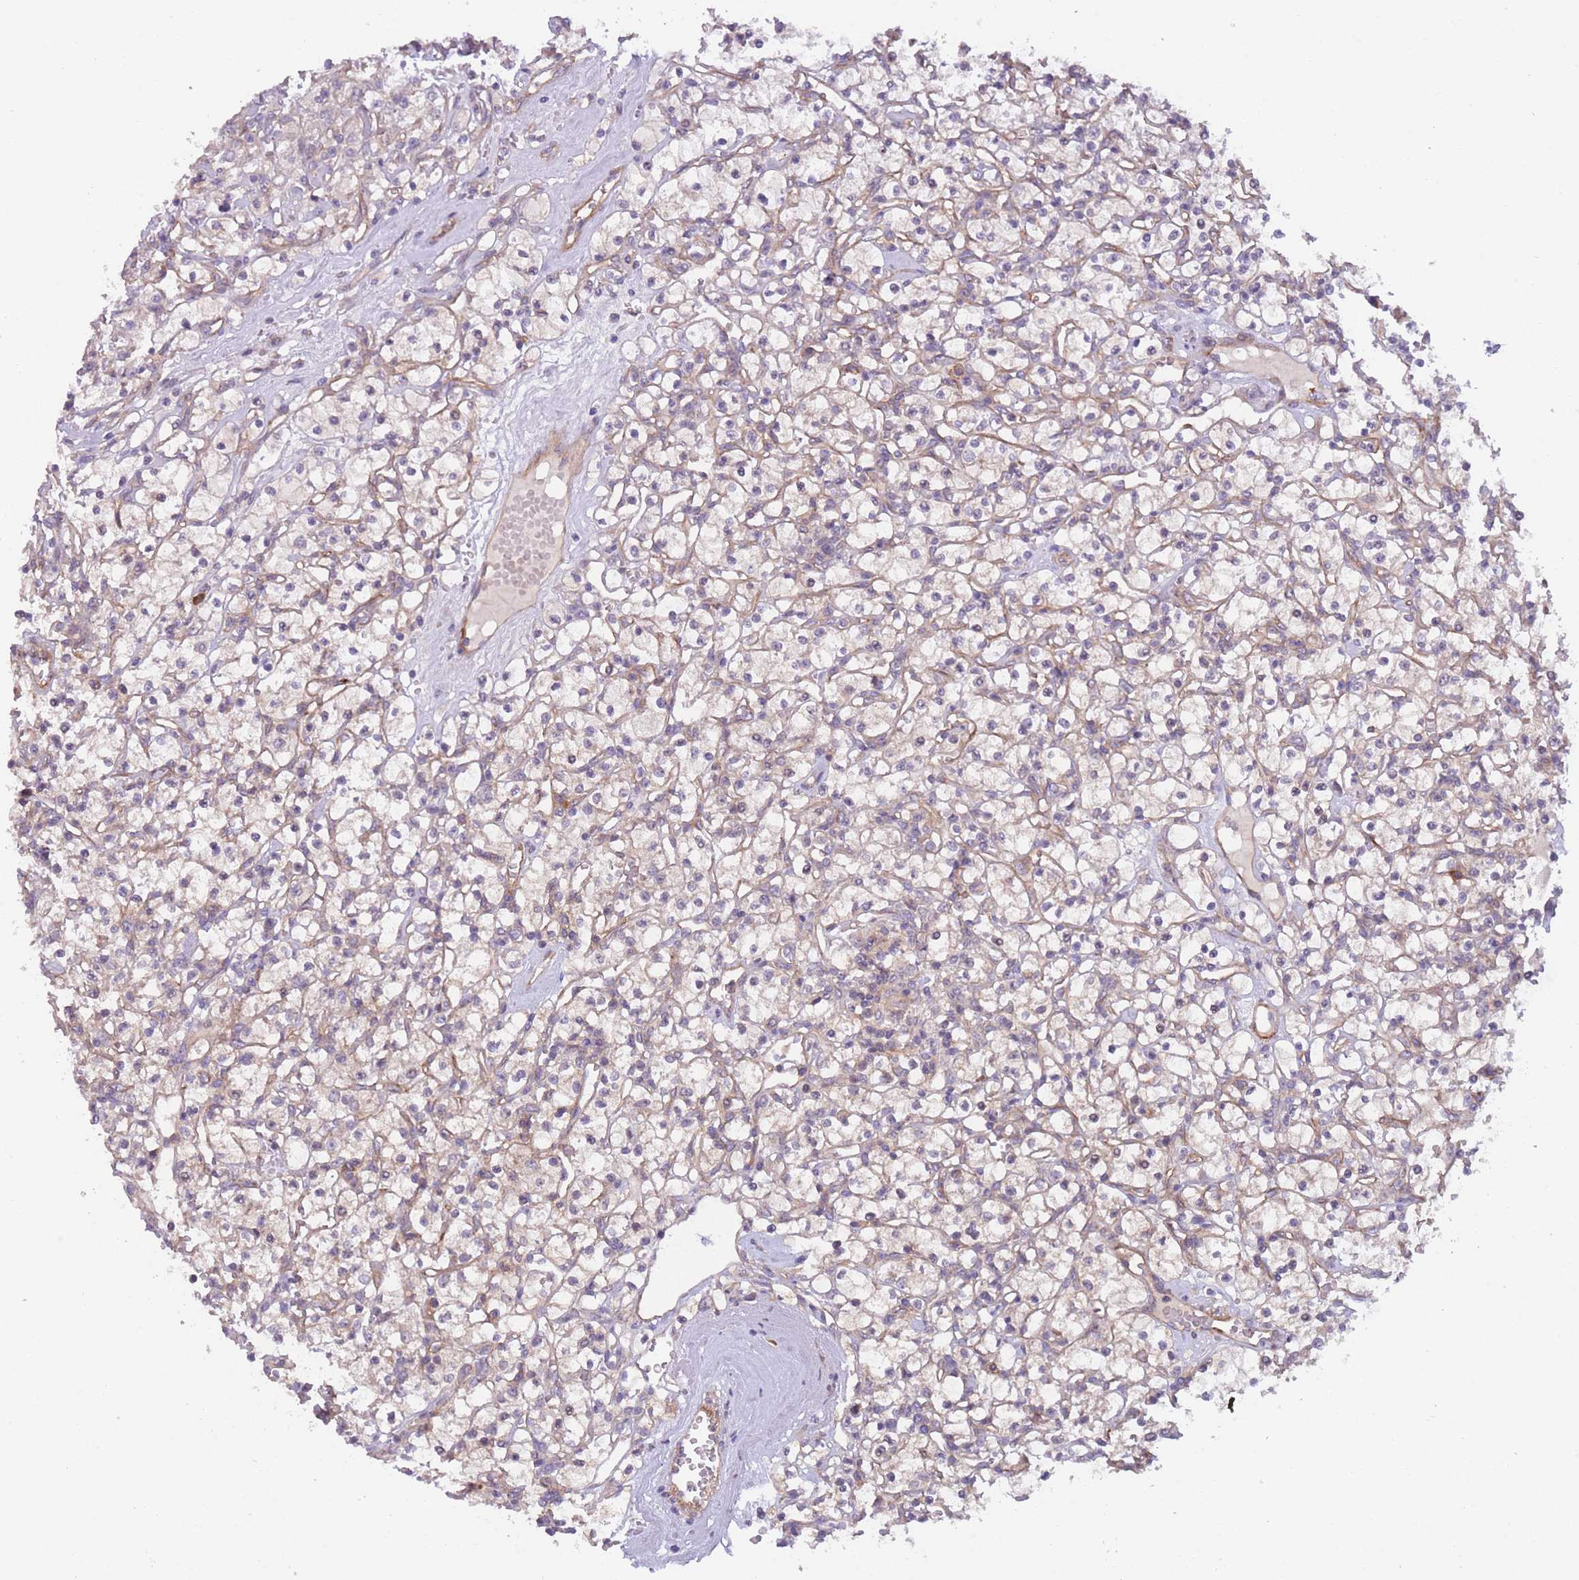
{"staining": {"intensity": "negative", "quantity": "none", "location": "none"}, "tissue": "renal cancer", "cell_type": "Tumor cells", "image_type": "cancer", "snomed": [{"axis": "morphology", "description": "Adenocarcinoma, NOS"}, {"axis": "topography", "description": "Kidney"}], "caption": "Immunohistochemical staining of human renal adenocarcinoma shows no significant staining in tumor cells.", "gene": "WDR93", "patient": {"sex": "female", "age": 59}}